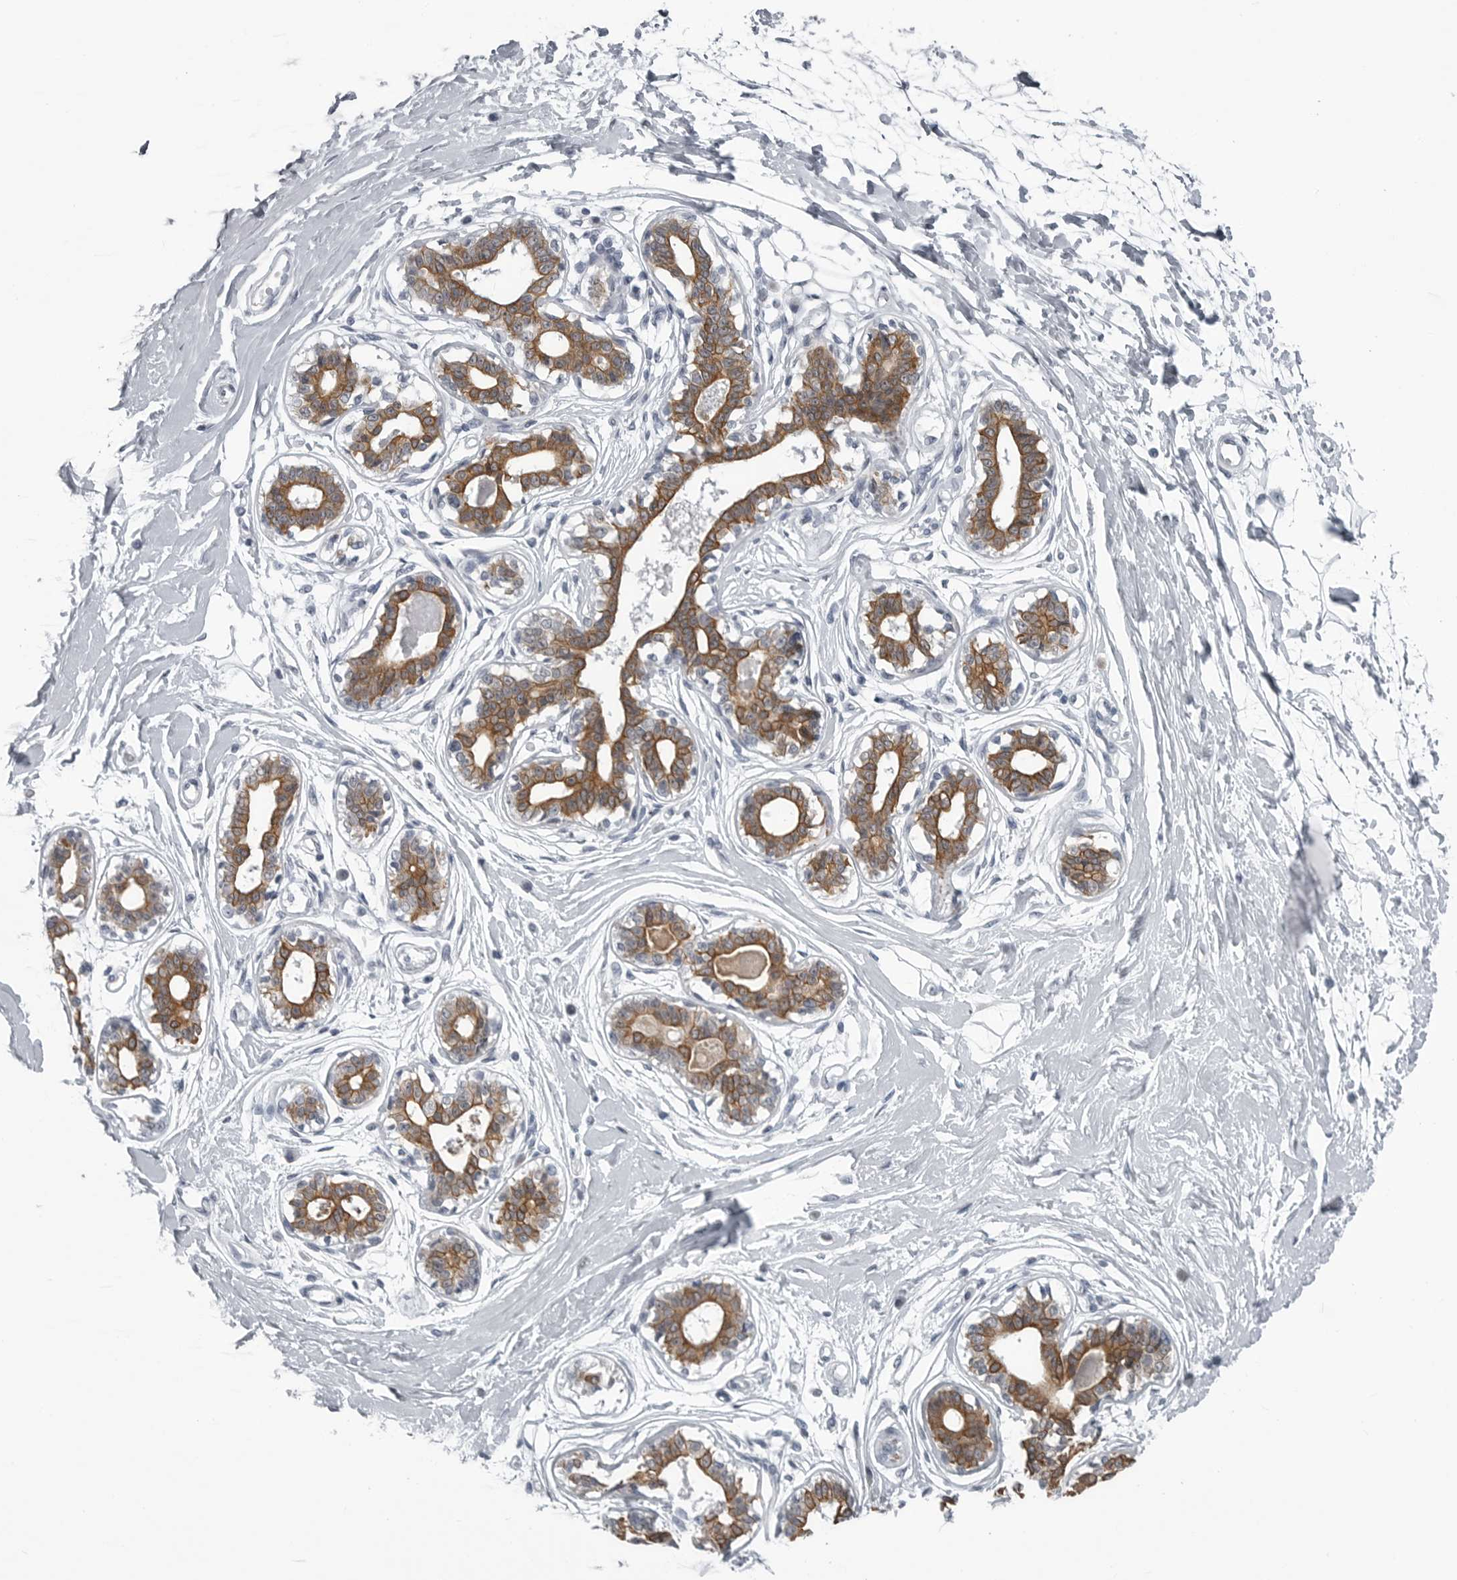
{"staining": {"intensity": "negative", "quantity": "none", "location": "none"}, "tissue": "breast", "cell_type": "Adipocytes", "image_type": "normal", "snomed": [{"axis": "morphology", "description": "Normal tissue, NOS"}, {"axis": "topography", "description": "Breast"}], "caption": "Immunohistochemistry (IHC) micrograph of normal breast: breast stained with DAB shows no significant protein expression in adipocytes.", "gene": "MYOC", "patient": {"sex": "female", "age": 45}}